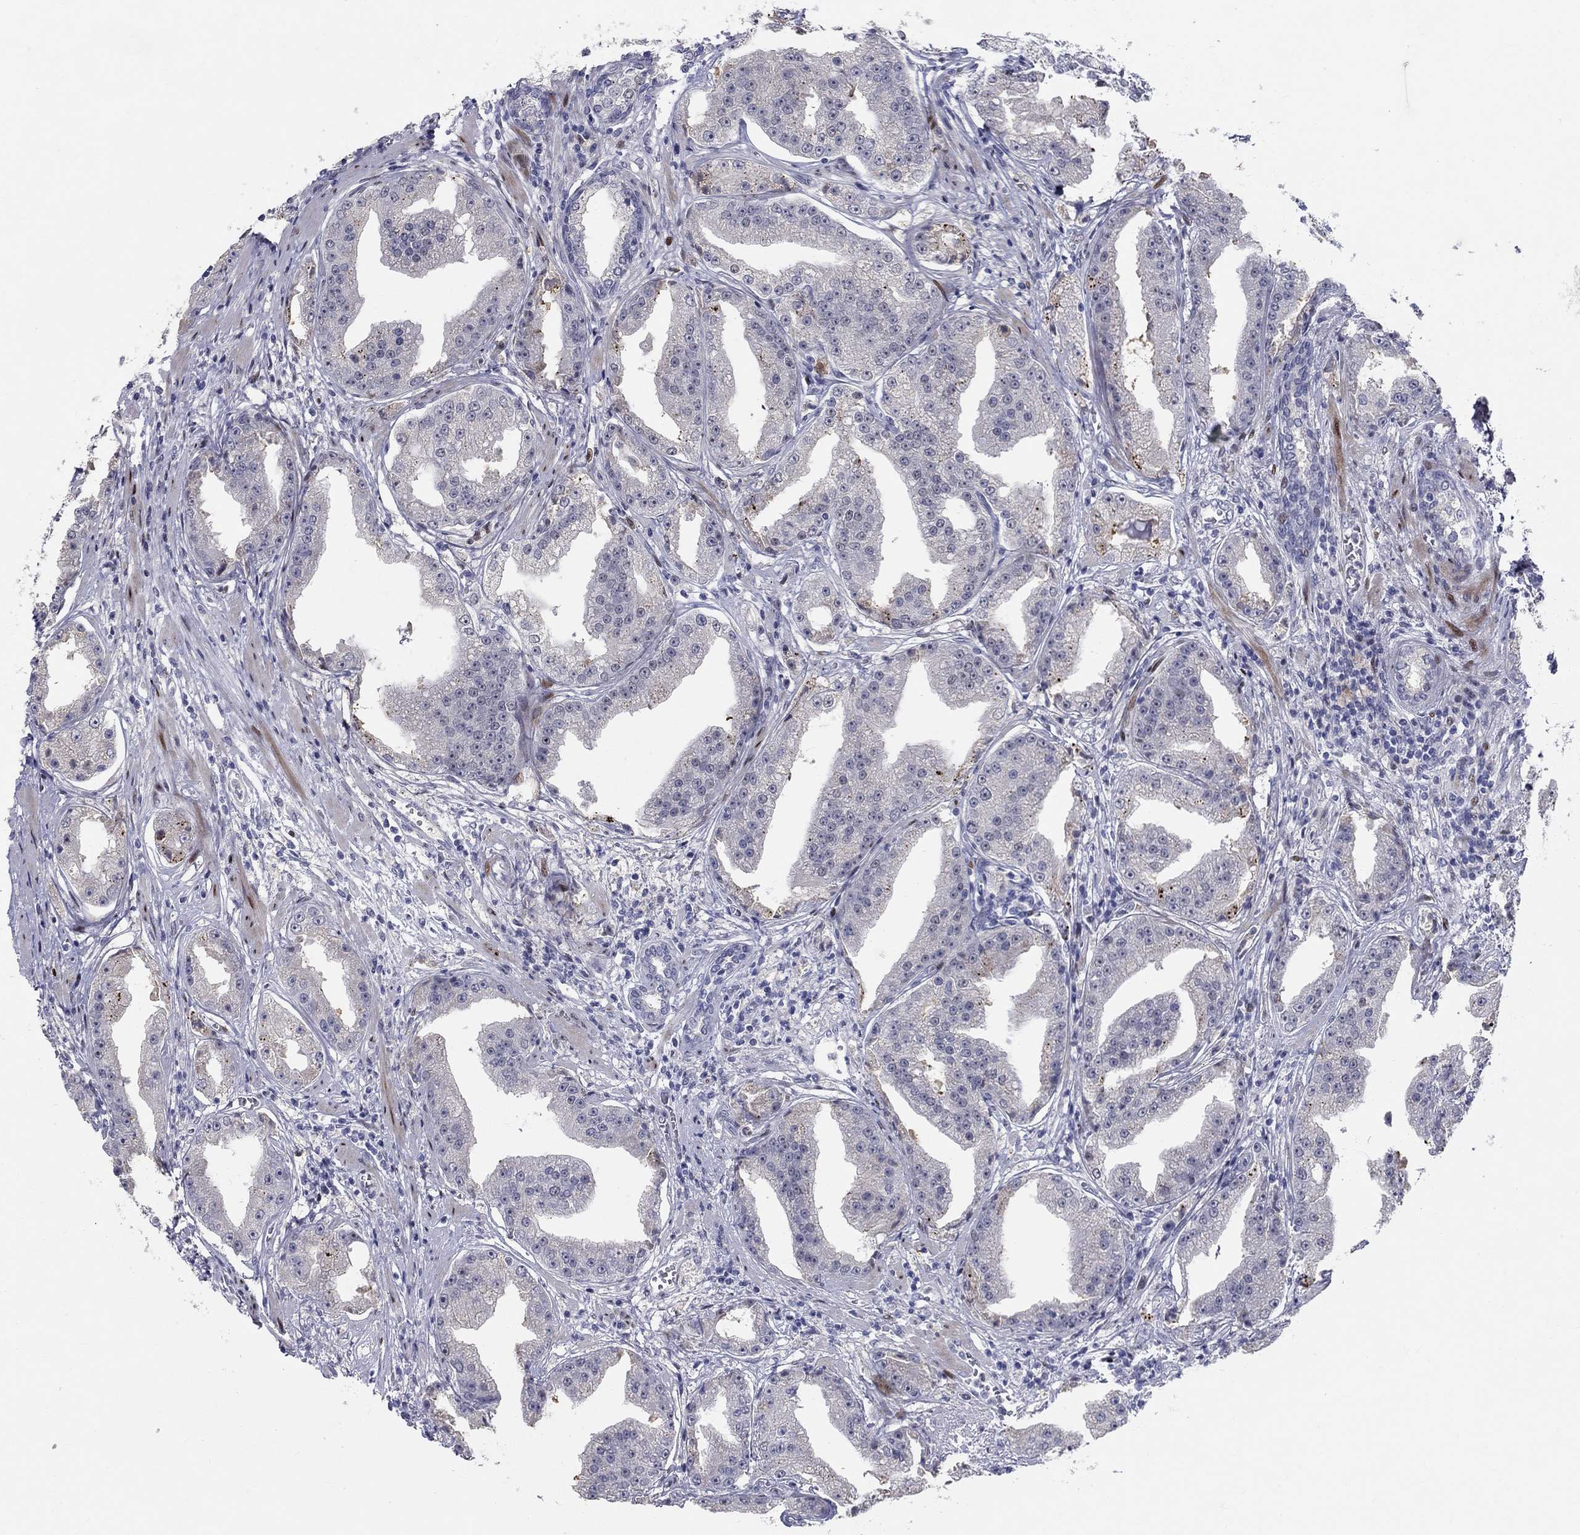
{"staining": {"intensity": "negative", "quantity": "none", "location": "none"}, "tissue": "prostate cancer", "cell_type": "Tumor cells", "image_type": "cancer", "snomed": [{"axis": "morphology", "description": "Adenocarcinoma, Low grade"}, {"axis": "topography", "description": "Prostate"}], "caption": "Tumor cells show no significant positivity in prostate cancer (adenocarcinoma (low-grade)).", "gene": "RAPGEF5", "patient": {"sex": "male", "age": 62}}